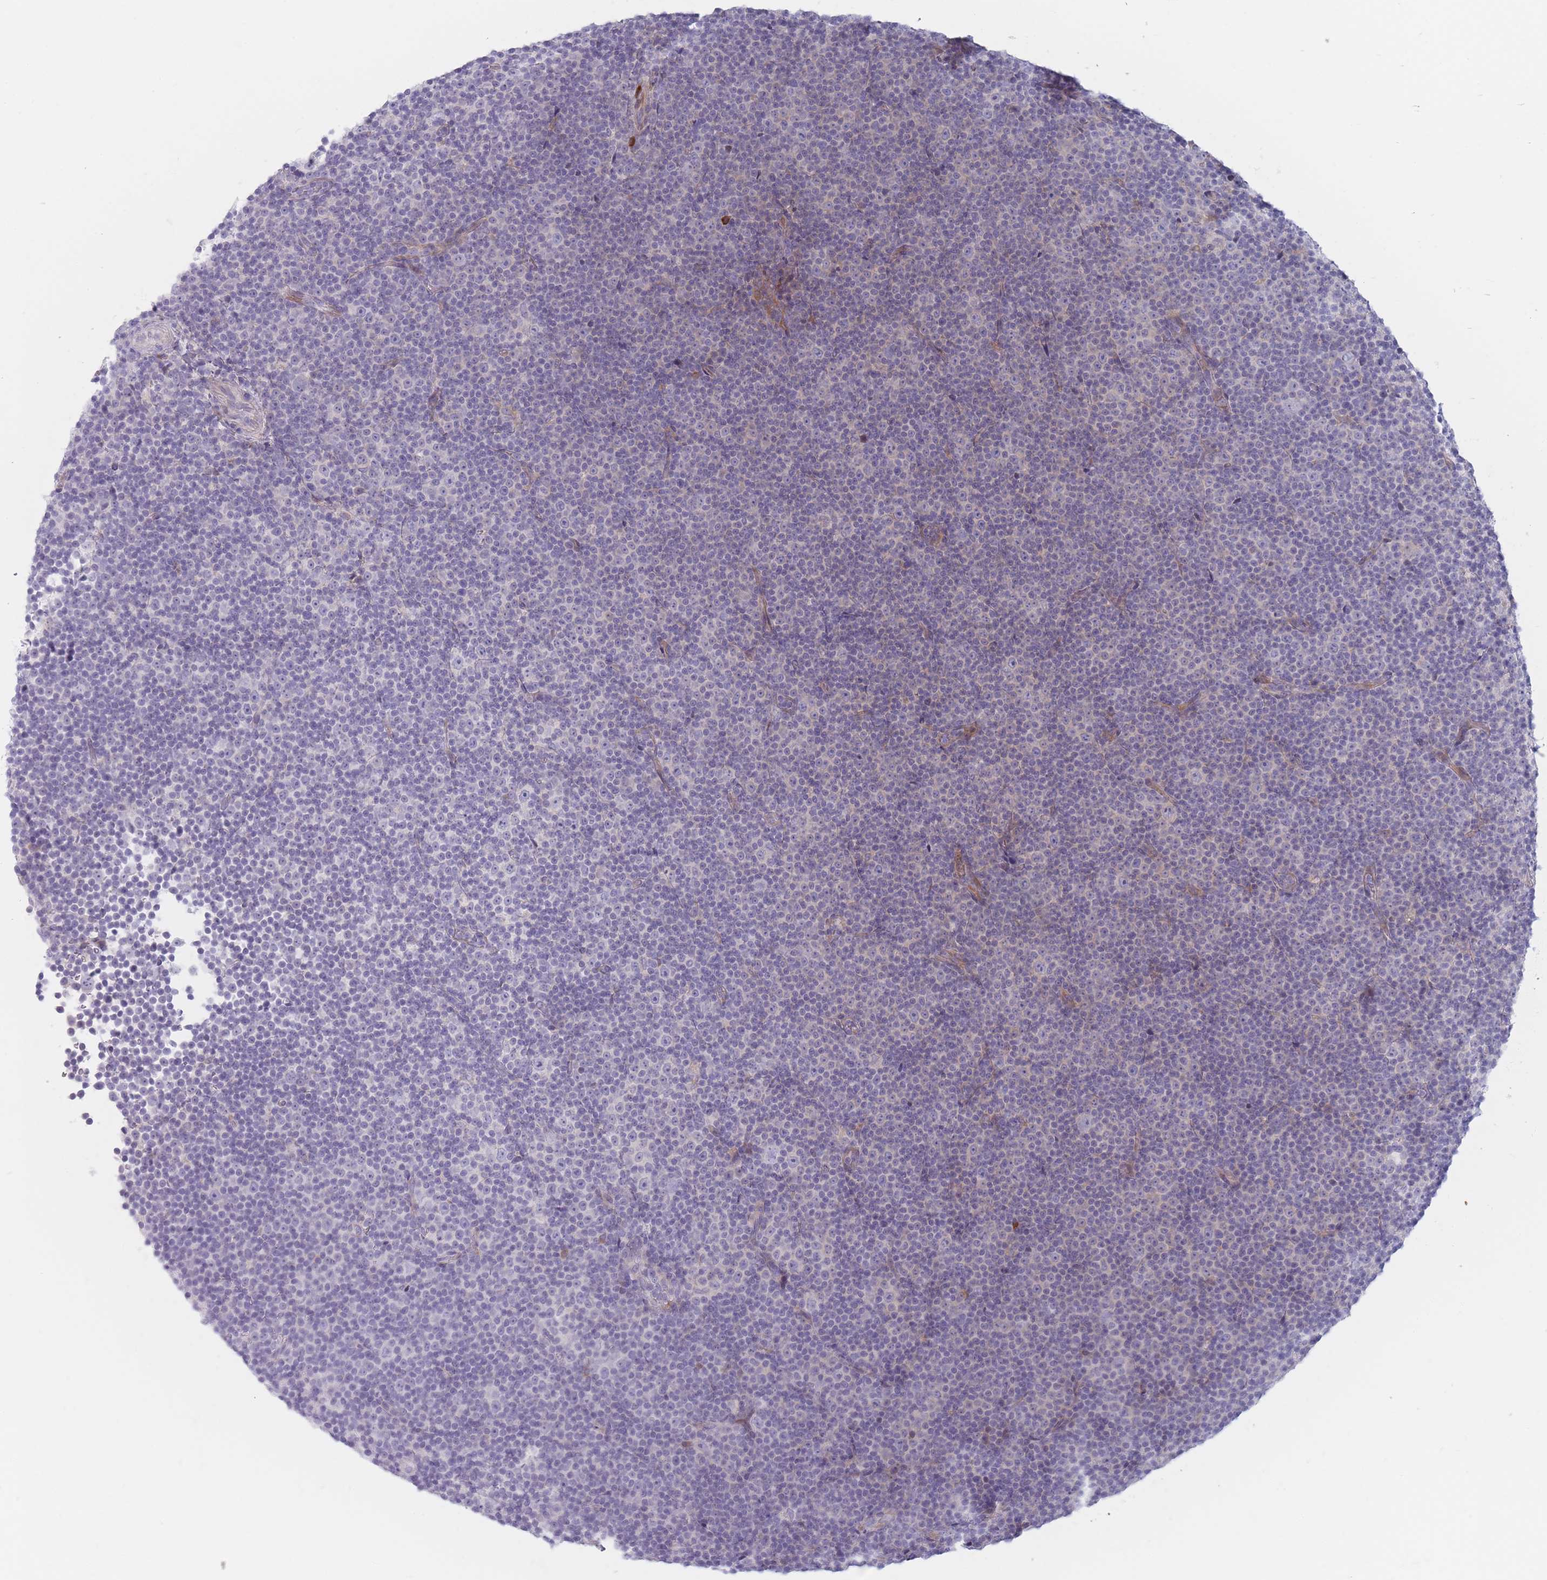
{"staining": {"intensity": "negative", "quantity": "none", "location": "none"}, "tissue": "lymphoma", "cell_type": "Tumor cells", "image_type": "cancer", "snomed": [{"axis": "morphology", "description": "Malignant lymphoma, non-Hodgkin's type, Low grade"}, {"axis": "topography", "description": "Lymph node"}], "caption": "This image is of lymphoma stained with immunohistochemistry to label a protein in brown with the nuclei are counter-stained blue. There is no positivity in tumor cells. (DAB (3,3'-diaminobenzidine) IHC visualized using brightfield microscopy, high magnification).", "gene": "SPATS1", "patient": {"sex": "female", "age": 67}}